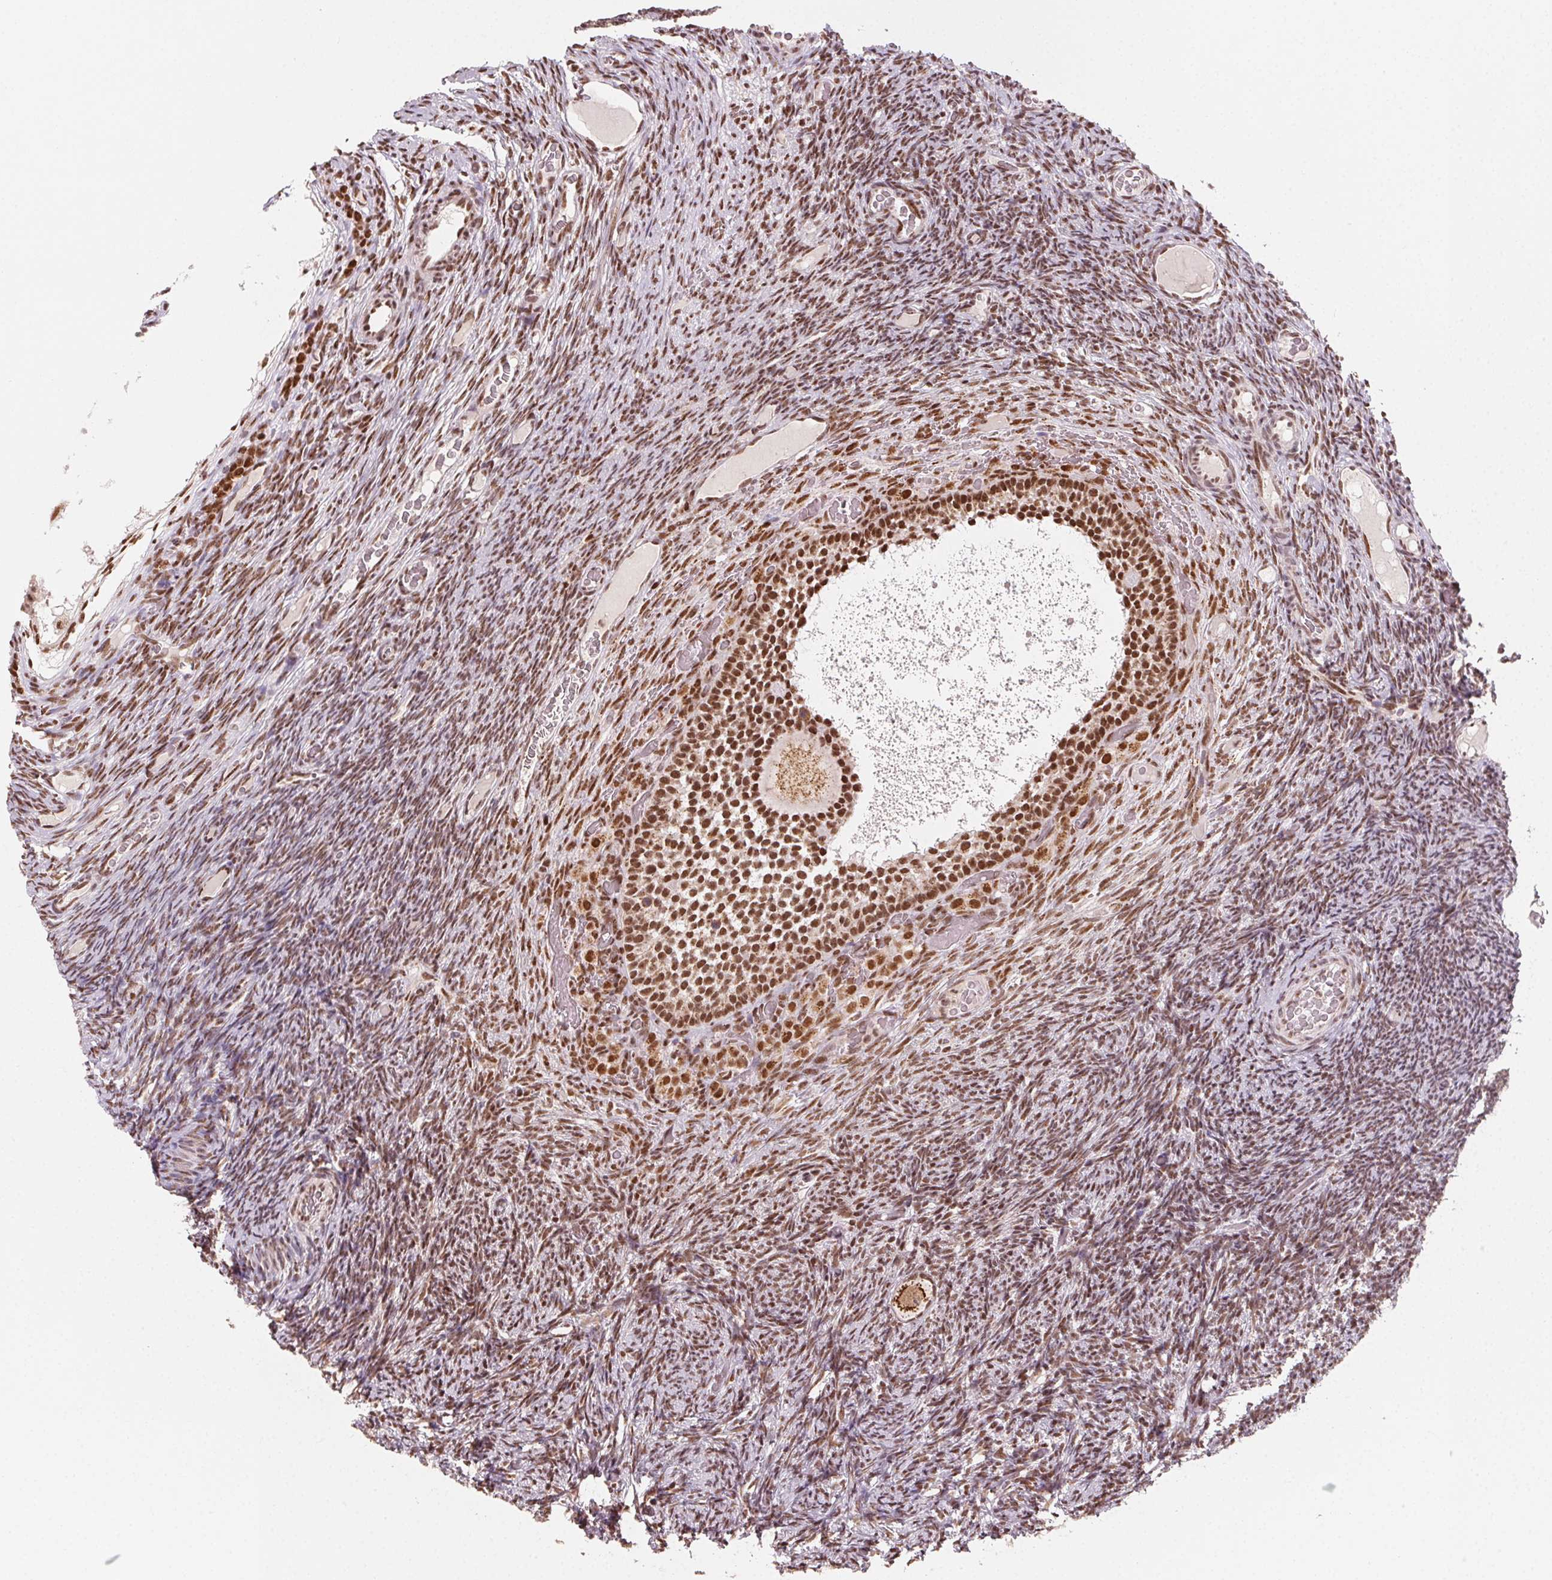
{"staining": {"intensity": "strong", "quantity": ">75%", "location": "cytoplasmic/membranous,nuclear"}, "tissue": "ovary", "cell_type": "Follicle cells", "image_type": "normal", "snomed": [{"axis": "morphology", "description": "Normal tissue, NOS"}, {"axis": "topography", "description": "Ovary"}], "caption": "Ovary was stained to show a protein in brown. There is high levels of strong cytoplasmic/membranous,nuclear staining in approximately >75% of follicle cells. The staining was performed using DAB (3,3'-diaminobenzidine), with brown indicating positive protein expression. Nuclei are stained blue with hematoxylin.", "gene": "TOPORS", "patient": {"sex": "female", "age": 34}}